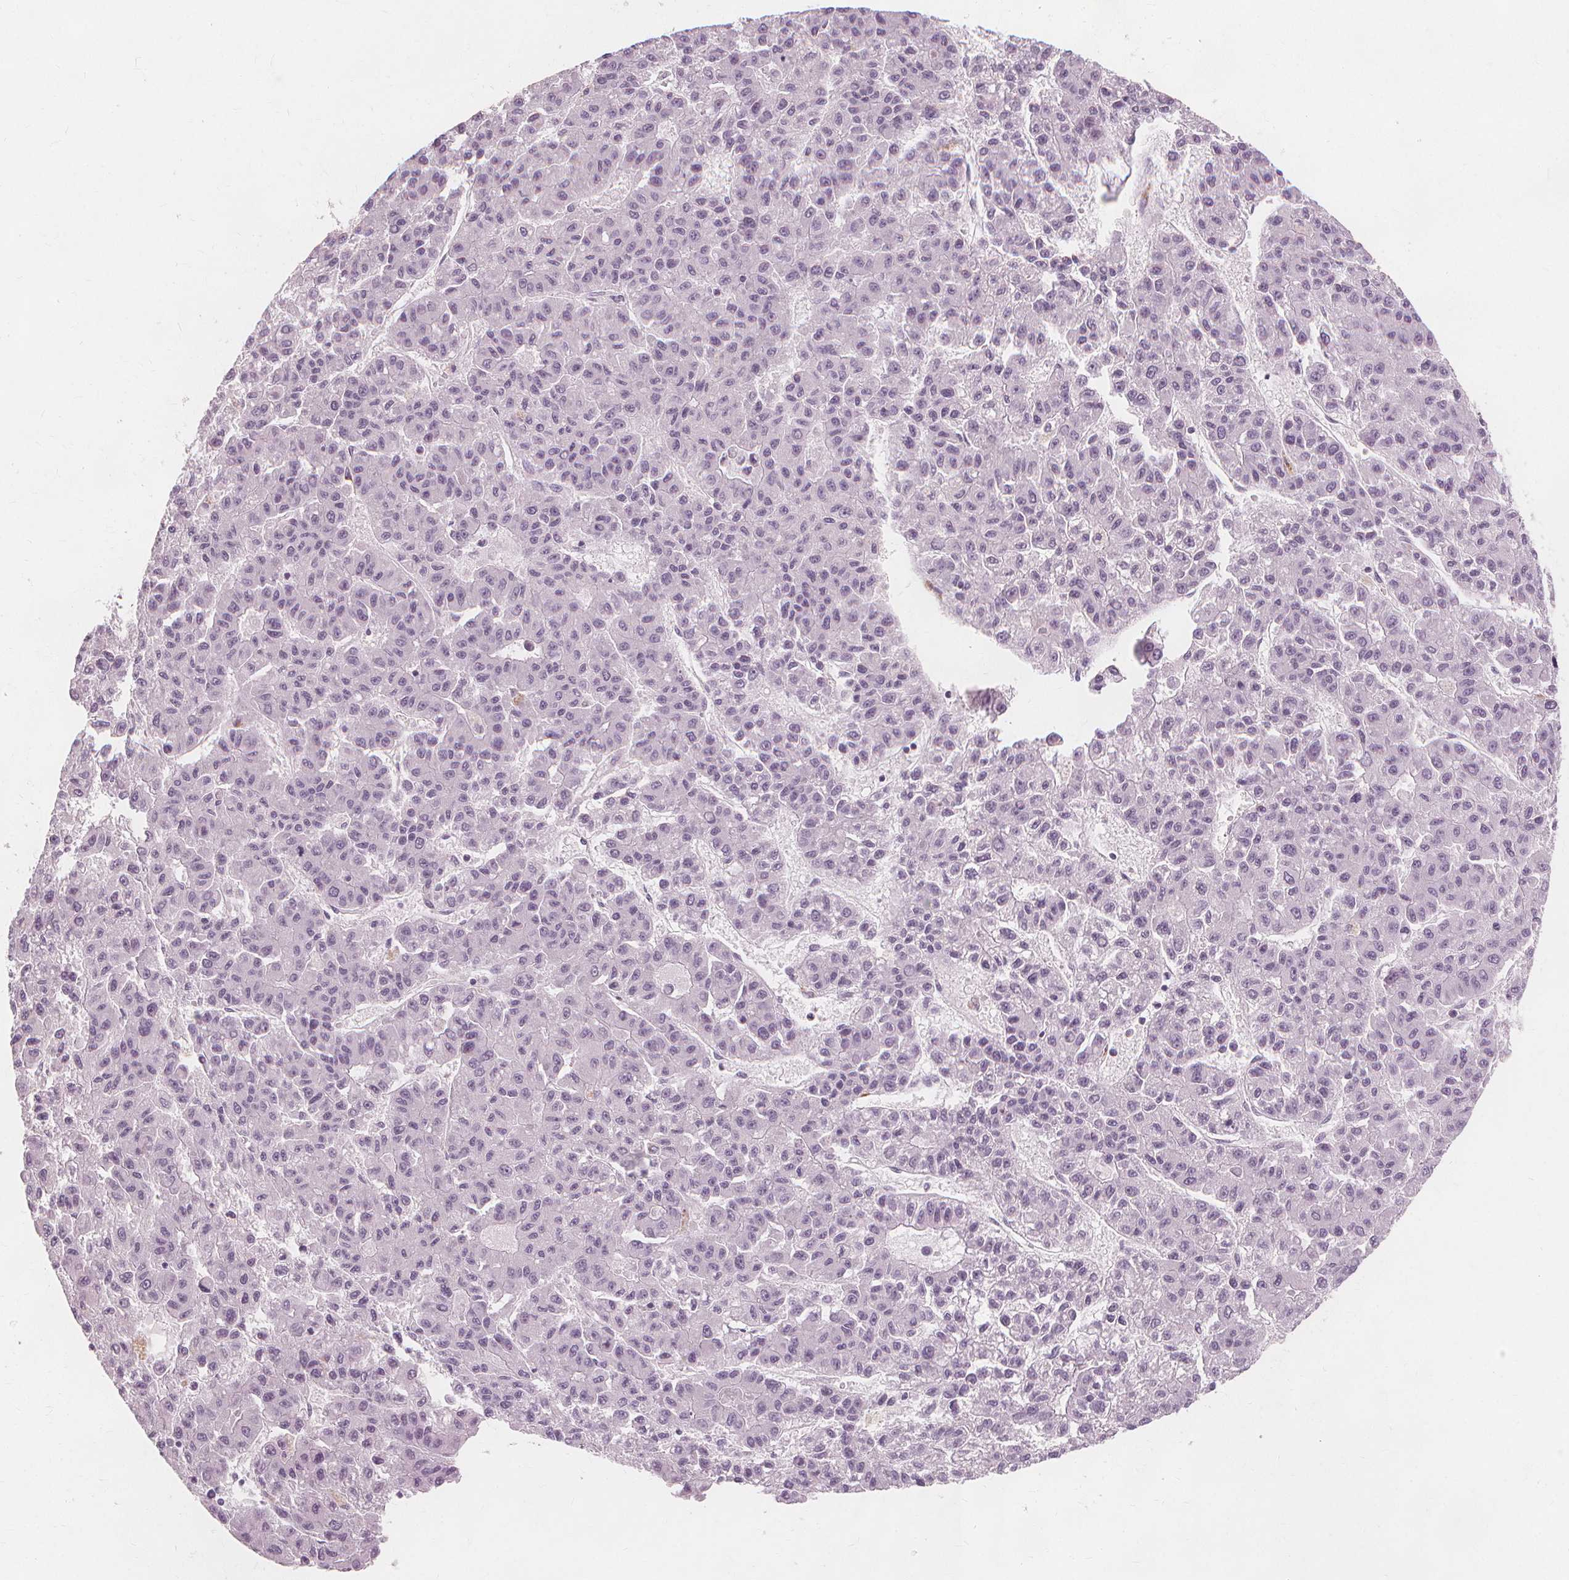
{"staining": {"intensity": "negative", "quantity": "none", "location": "none"}, "tissue": "liver cancer", "cell_type": "Tumor cells", "image_type": "cancer", "snomed": [{"axis": "morphology", "description": "Carcinoma, Hepatocellular, NOS"}, {"axis": "topography", "description": "Liver"}], "caption": "Tumor cells show no significant protein staining in liver hepatocellular carcinoma. Brightfield microscopy of immunohistochemistry stained with DAB (brown) and hematoxylin (blue), captured at high magnification.", "gene": "TFF1", "patient": {"sex": "male", "age": 70}}